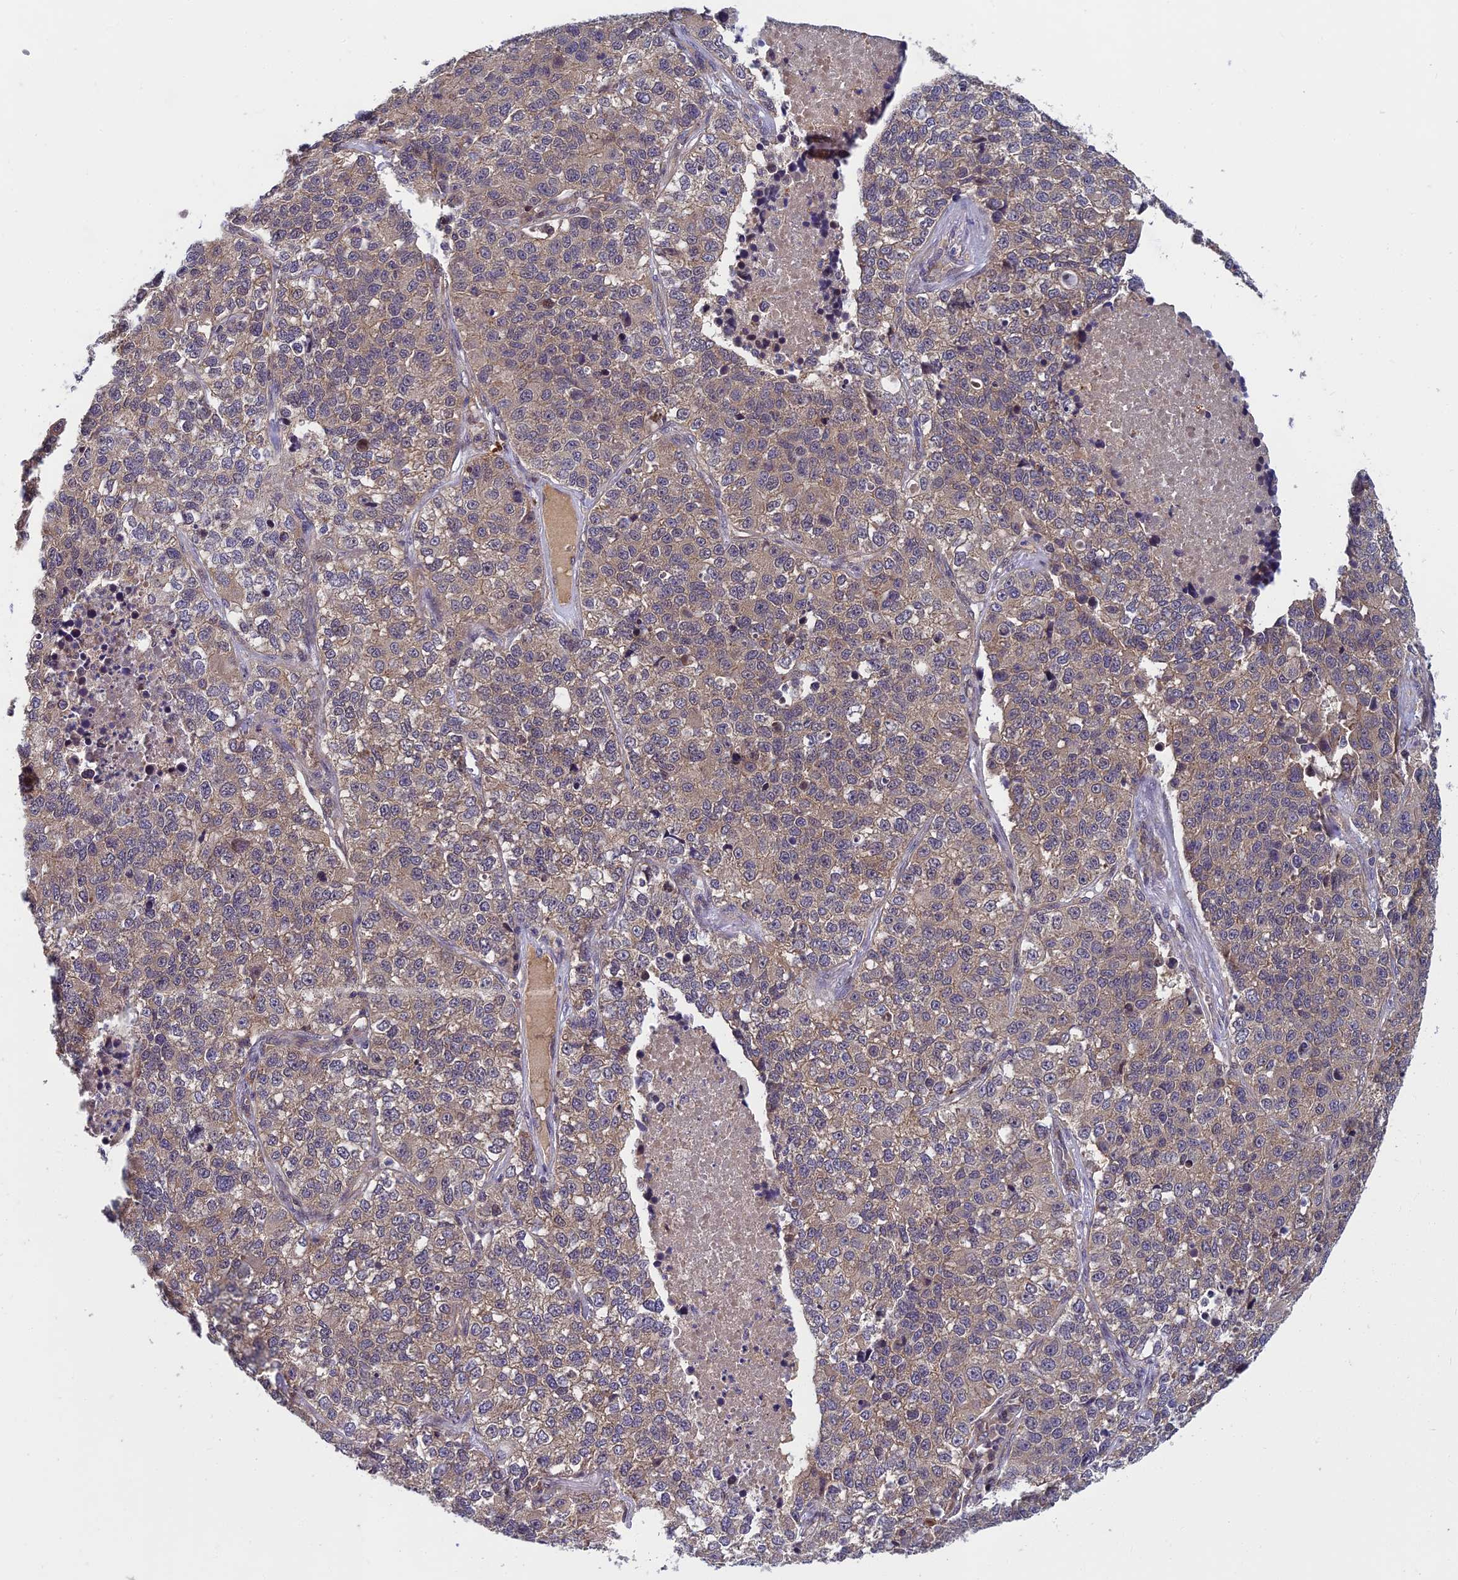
{"staining": {"intensity": "weak", "quantity": "<25%", "location": "cytoplasmic/membranous"}, "tissue": "lung cancer", "cell_type": "Tumor cells", "image_type": "cancer", "snomed": [{"axis": "morphology", "description": "Adenocarcinoma, NOS"}, {"axis": "topography", "description": "Lung"}], "caption": "High power microscopy micrograph of an immunohistochemistry (IHC) histopathology image of adenocarcinoma (lung), revealing no significant positivity in tumor cells.", "gene": "PIKFYVE", "patient": {"sex": "male", "age": 49}}